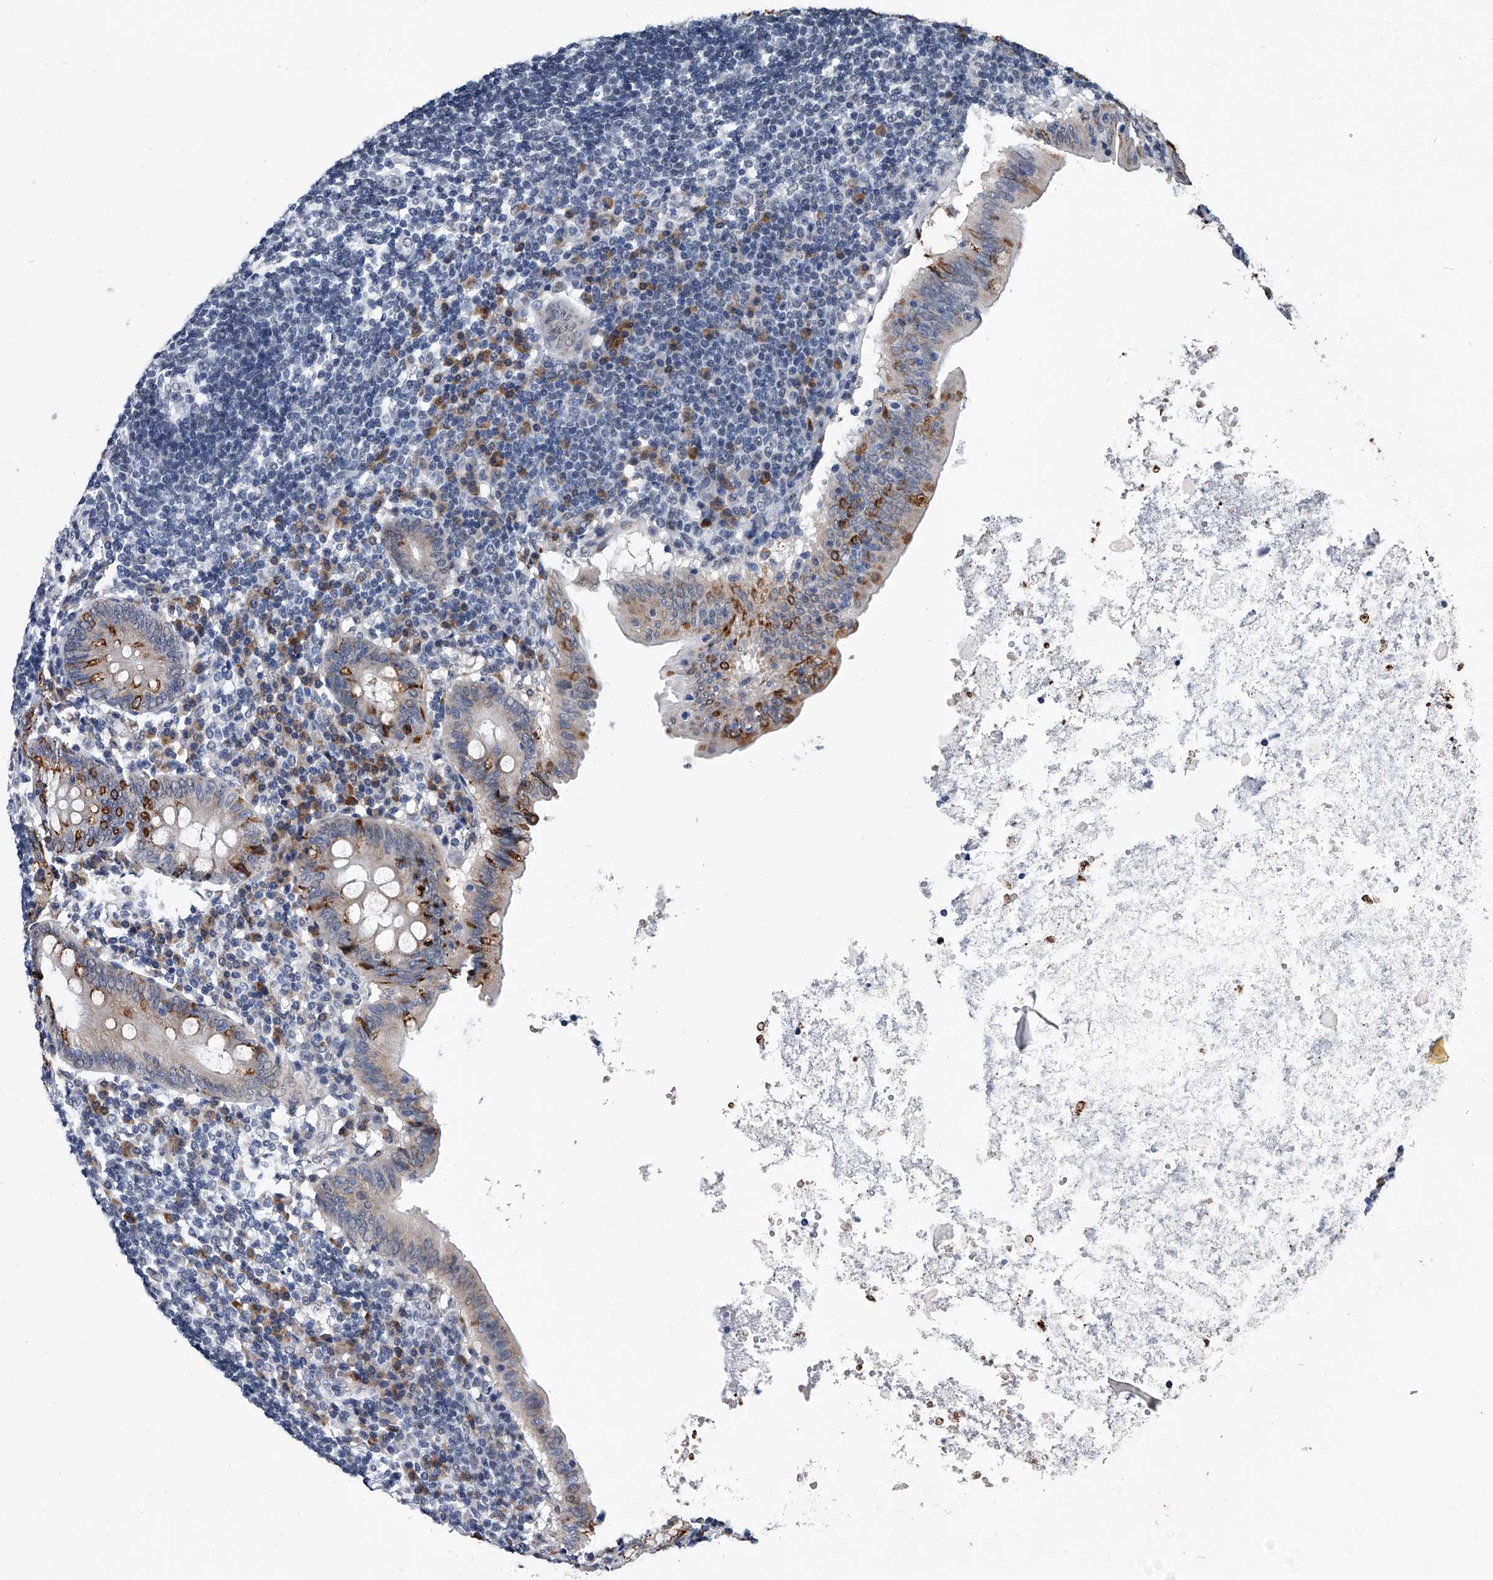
{"staining": {"intensity": "strong", "quantity": "25%-75%", "location": "cytoplasmic/membranous"}, "tissue": "appendix", "cell_type": "Glandular cells", "image_type": "normal", "snomed": [{"axis": "morphology", "description": "Normal tissue, NOS"}, {"axis": "topography", "description": "Appendix"}], "caption": "High-power microscopy captured an immunohistochemistry (IHC) histopathology image of normal appendix, revealing strong cytoplasmic/membranous positivity in about 25%-75% of glandular cells.", "gene": "PPP2R5D", "patient": {"sex": "female", "age": 54}}